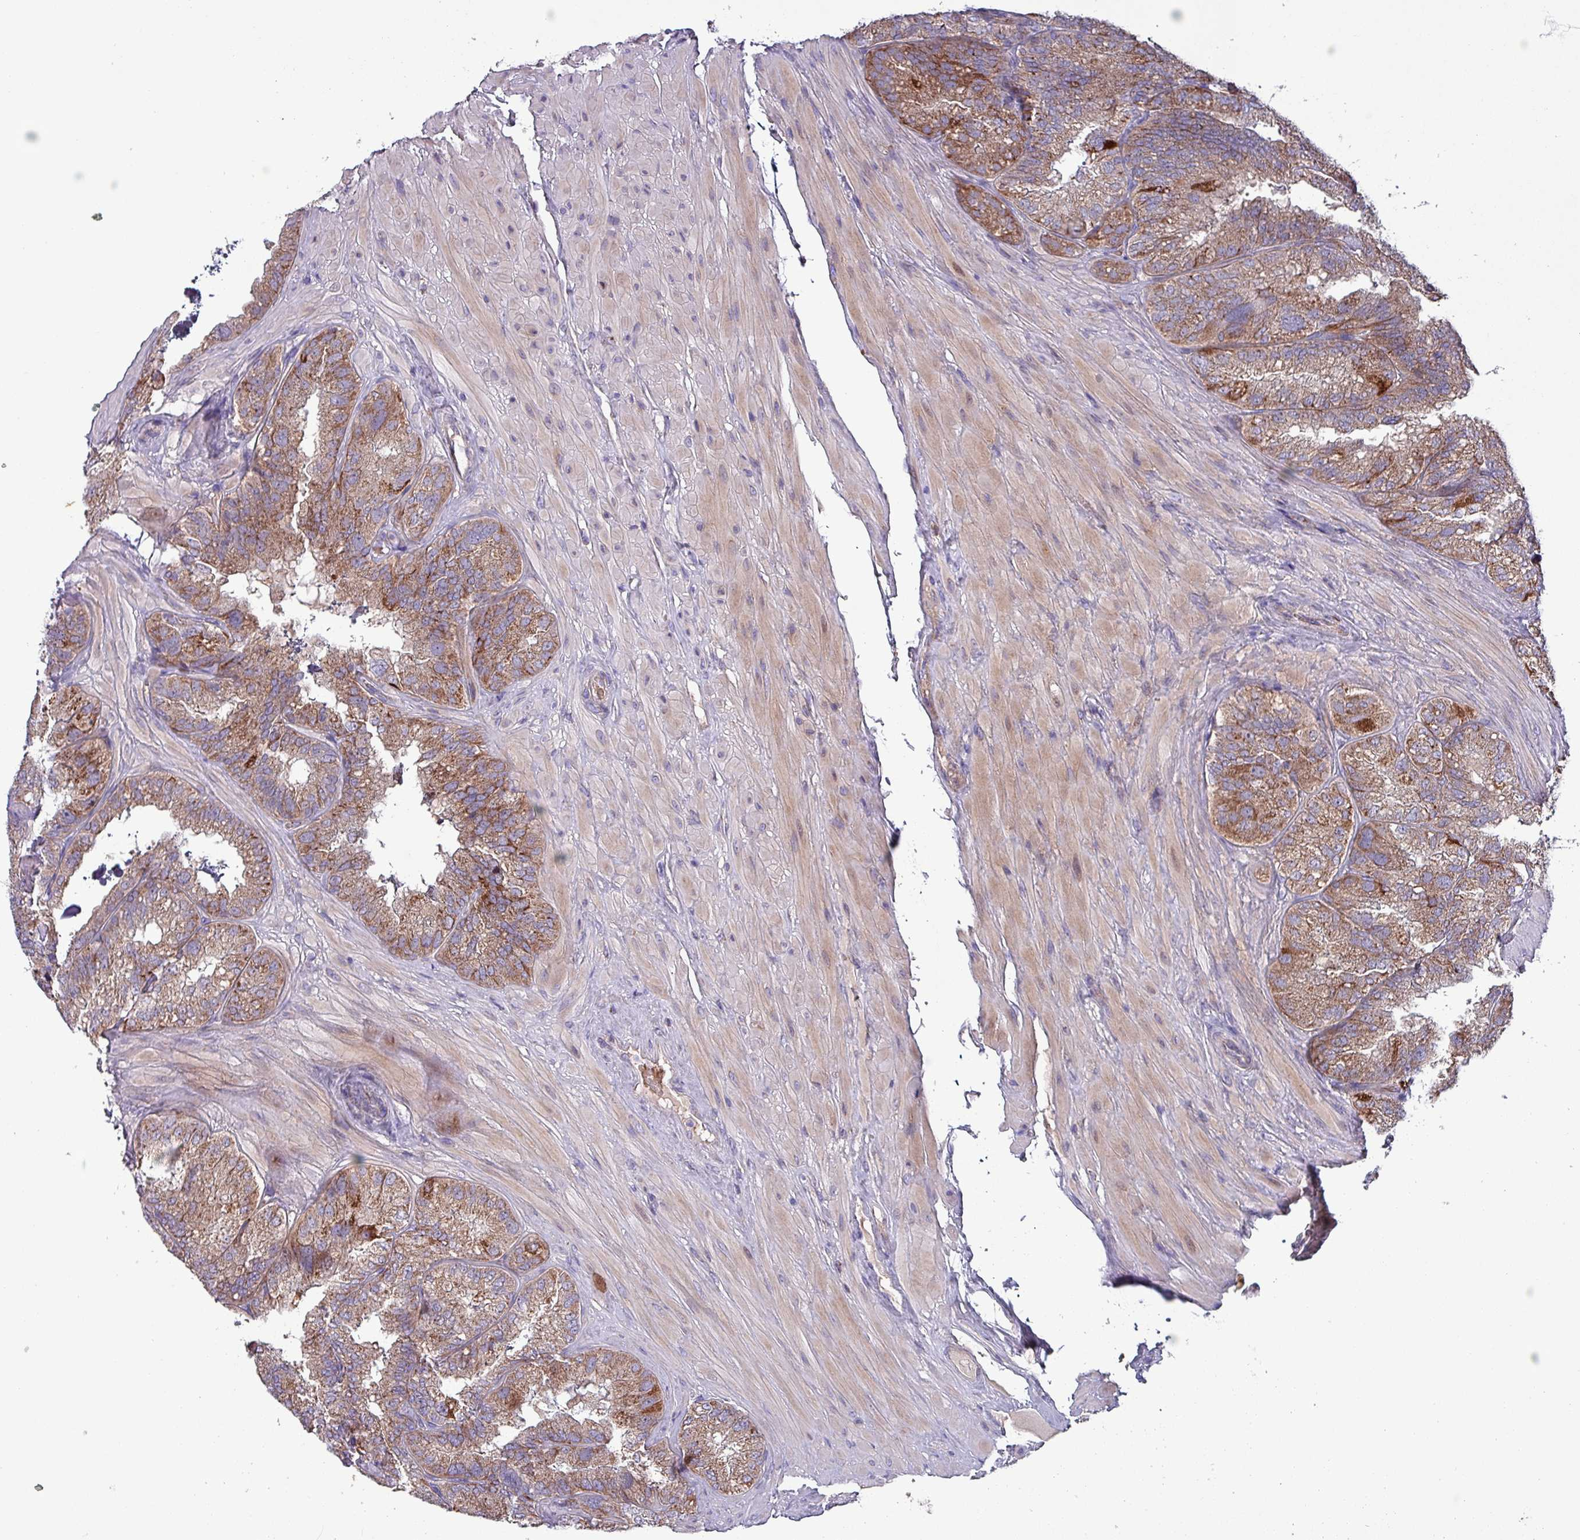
{"staining": {"intensity": "moderate", "quantity": ">75%", "location": "cytoplasmic/membranous"}, "tissue": "seminal vesicle", "cell_type": "Glandular cells", "image_type": "normal", "snomed": [{"axis": "morphology", "description": "Normal tissue, NOS"}, {"axis": "topography", "description": "Seminal veicle"}], "caption": "Immunohistochemical staining of normal human seminal vesicle displays medium levels of moderate cytoplasmic/membranous positivity in approximately >75% of glandular cells.", "gene": "ZNF322", "patient": {"sex": "male", "age": 58}}